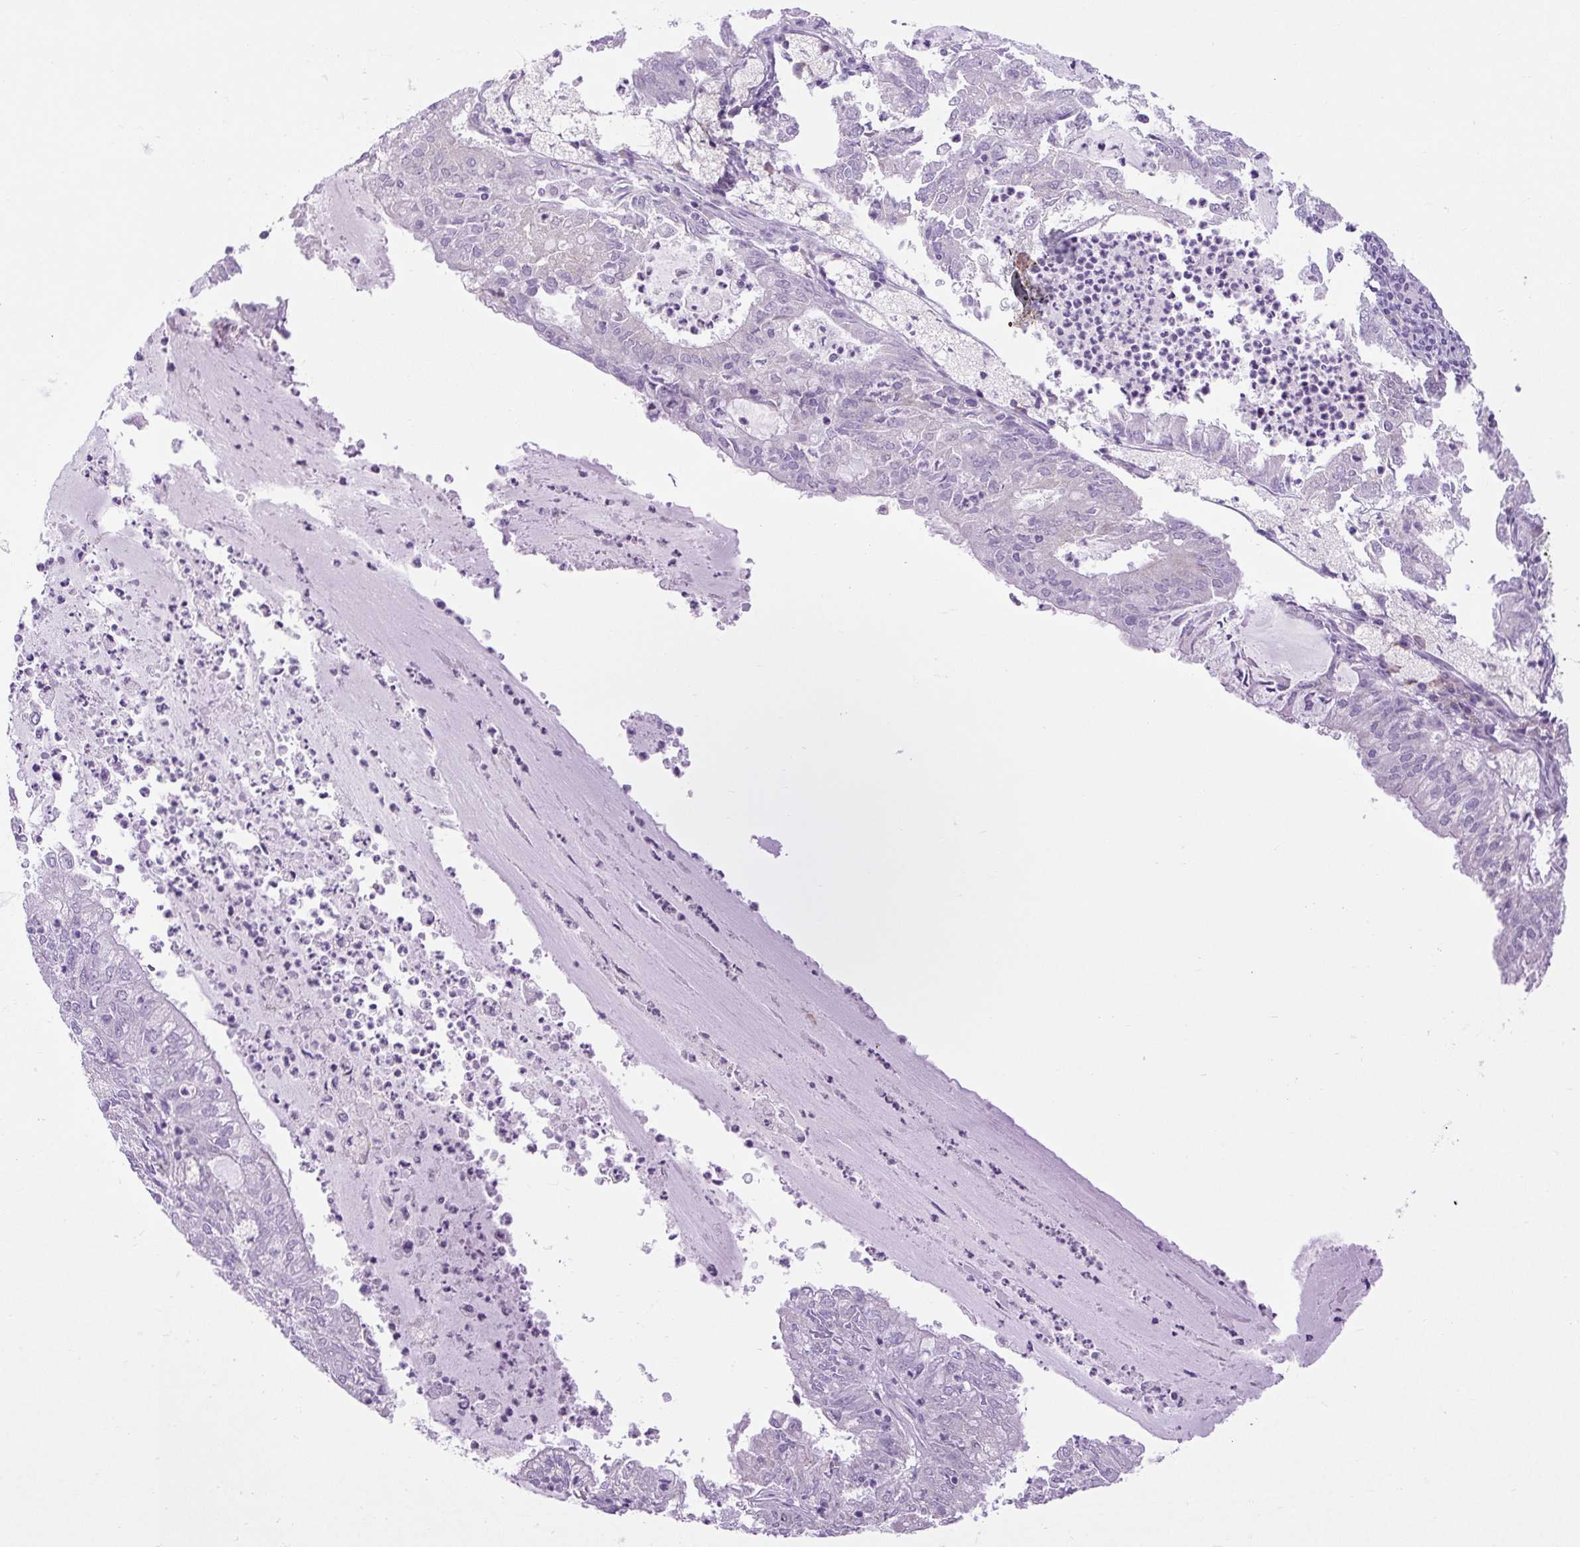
{"staining": {"intensity": "negative", "quantity": "none", "location": "none"}, "tissue": "endometrial cancer", "cell_type": "Tumor cells", "image_type": "cancer", "snomed": [{"axis": "morphology", "description": "Adenocarcinoma, NOS"}, {"axis": "topography", "description": "Endometrium"}], "caption": "This is an IHC photomicrograph of endometrial cancer. There is no staining in tumor cells.", "gene": "SCO2", "patient": {"sex": "female", "age": 57}}